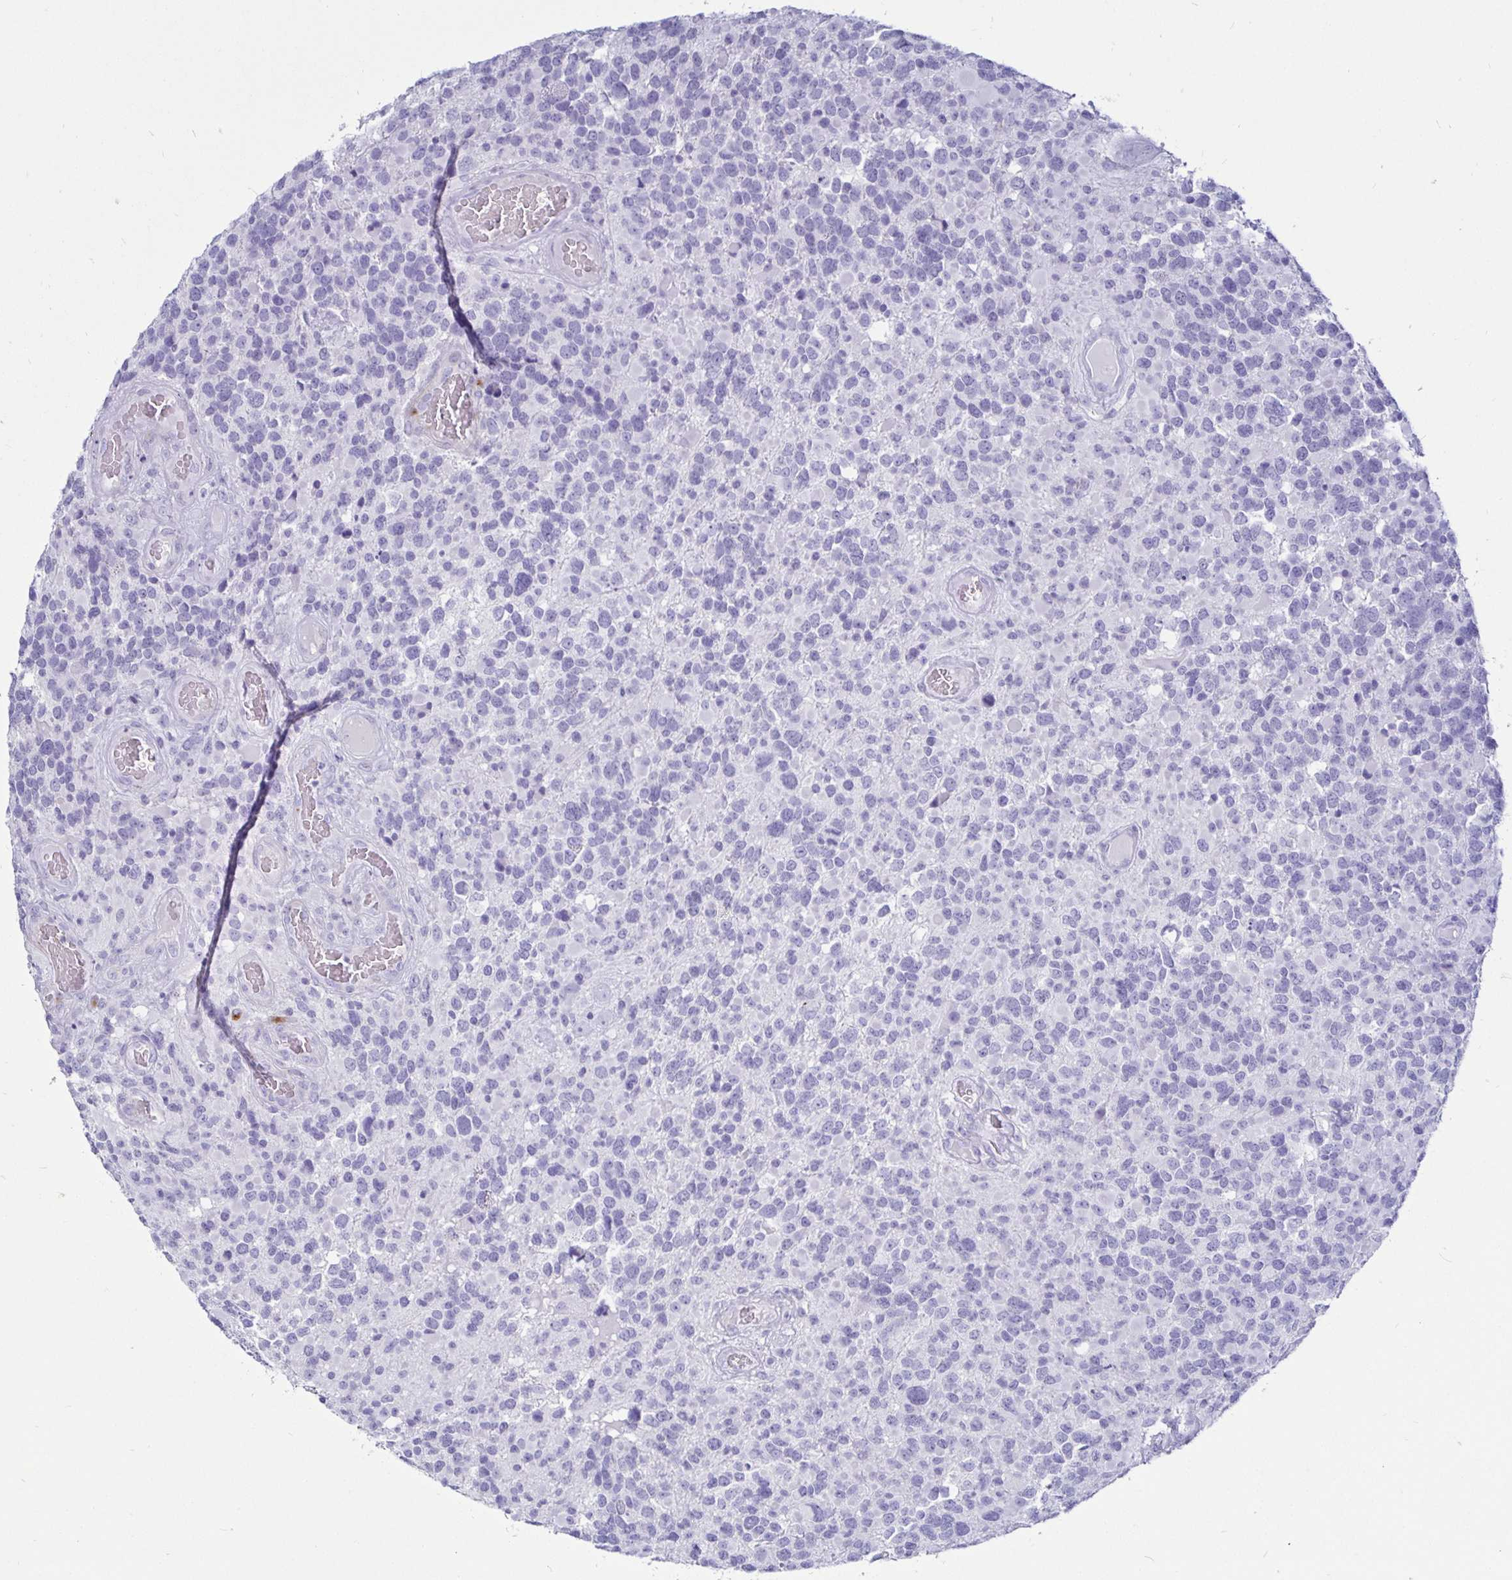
{"staining": {"intensity": "negative", "quantity": "none", "location": "none"}, "tissue": "glioma", "cell_type": "Tumor cells", "image_type": "cancer", "snomed": [{"axis": "morphology", "description": "Glioma, malignant, High grade"}, {"axis": "topography", "description": "Brain"}], "caption": "This histopathology image is of malignant glioma (high-grade) stained with immunohistochemistry to label a protein in brown with the nuclei are counter-stained blue. There is no expression in tumor cells.", "gene": "TIMP1", "patient": {"sex": "female", "age": 40}}